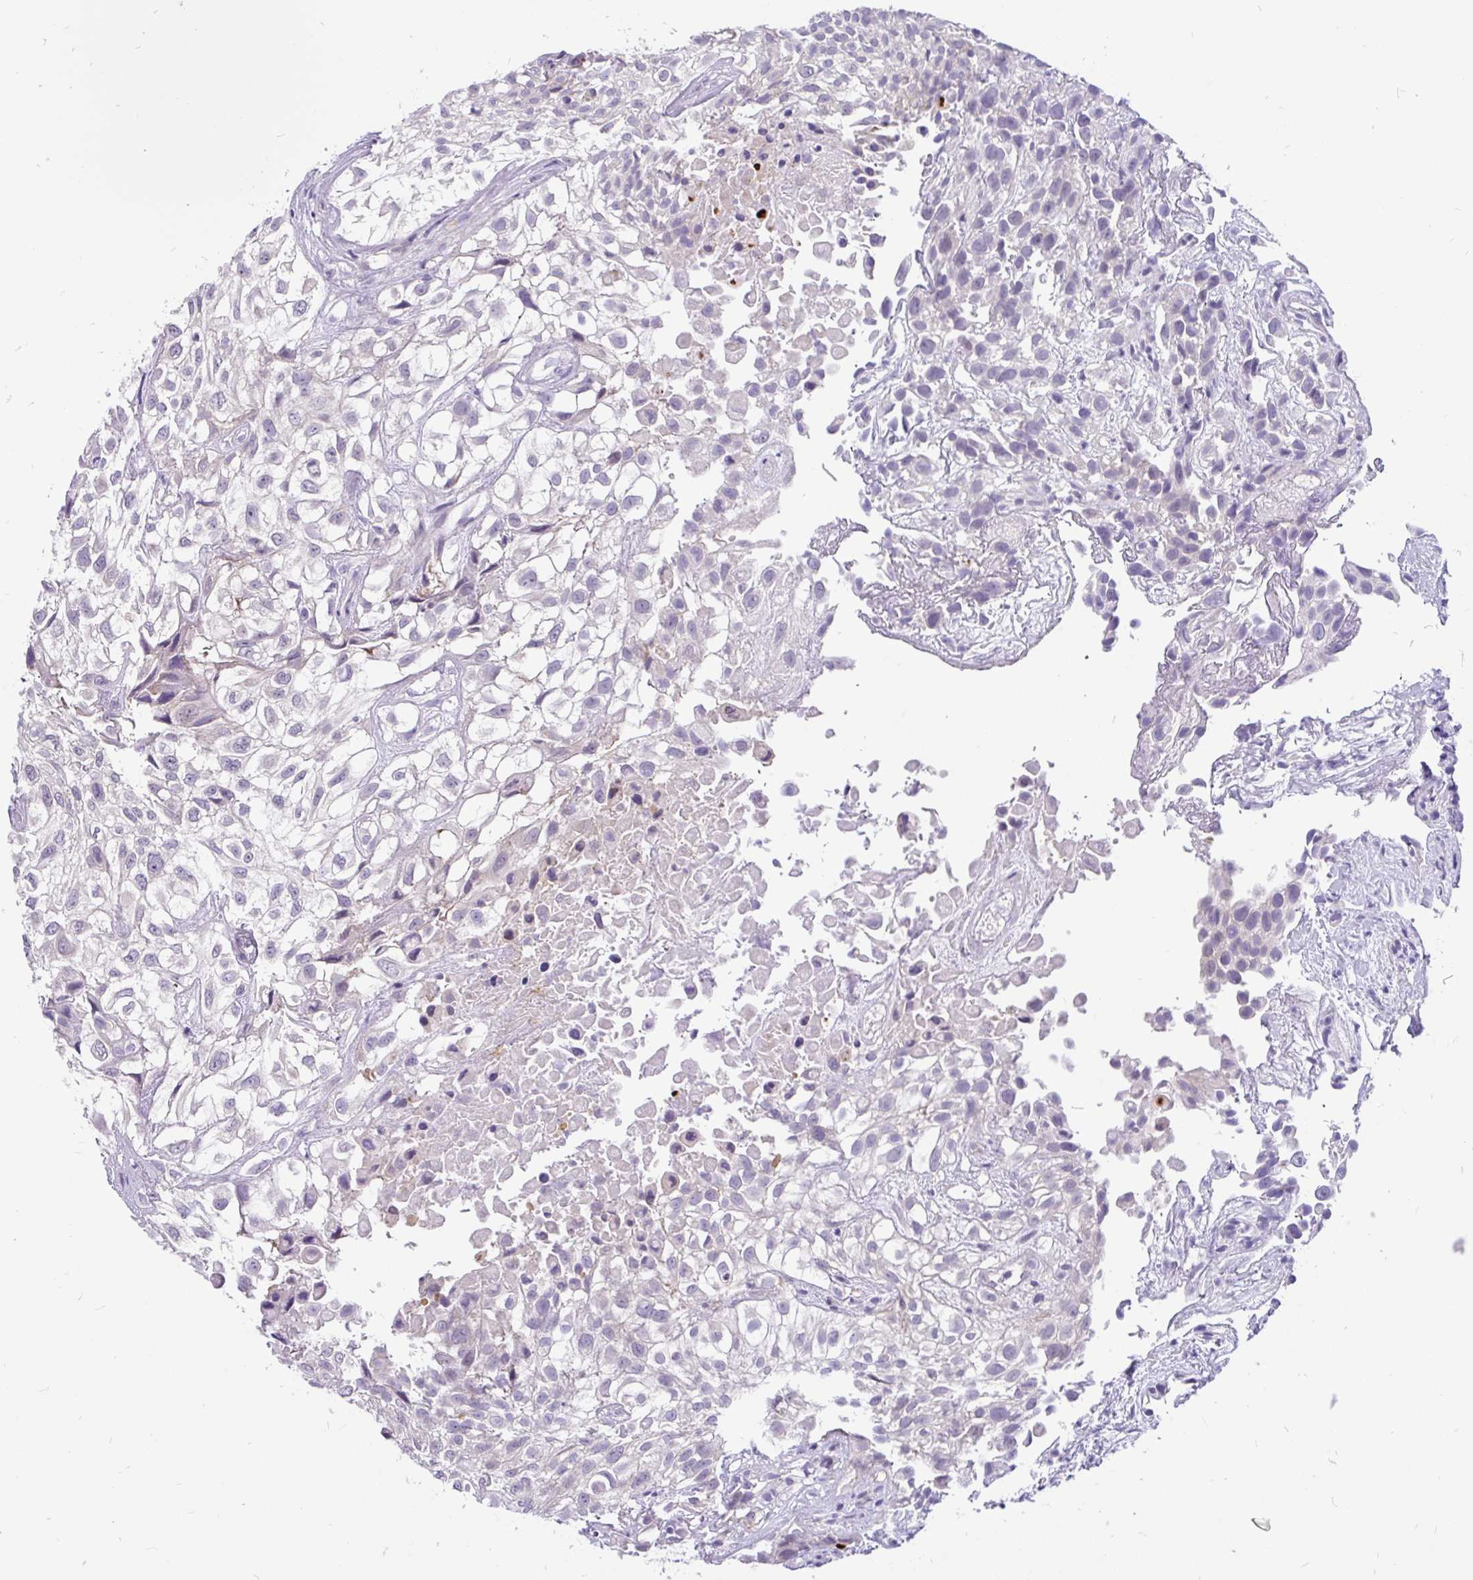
{"staining": {"intensity": "negative", "quantity": "none", "location": "none"}, "tissue": "urothelial cancer", "cell_type": "Tumor cells", "image_type": "cancer", "snomed": [{"axis": "morphology", "description": "Urothelial carcinoma, High grade"}, {"axis": "topography", "description": "Urinary bladder"}], "caption": "A high-resolution micrograph shows immunohistochemistry (IHC) staining of high-grade urothelial carcinoma, which displays no significant staining in tumor cells.", "gene": "KIAA2013", "patient": {"sex": "male", "age": 56}}